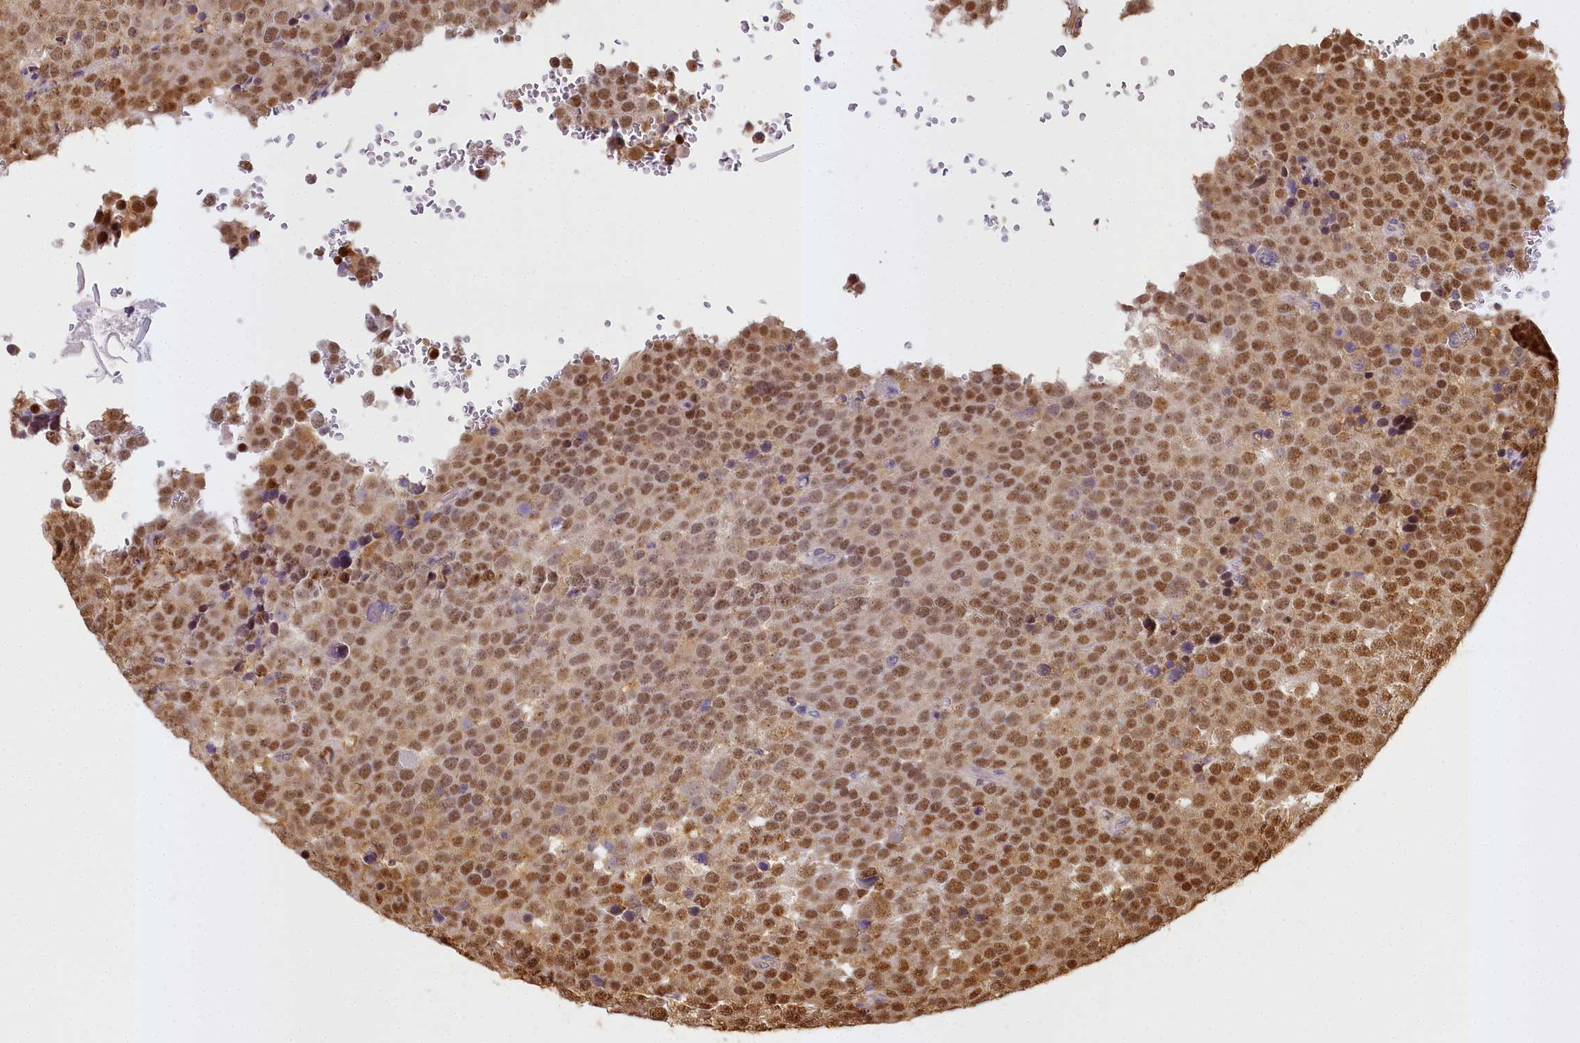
{"staining": {"intensity": "moderate", "quantity": ">75%", "location": "nuclear"}, "tissue": "testis cancer", "cell_type": "Tumor cells", "image_type": "cancer", "snomed": [{"axis": "morphology", "description": "Seminoma, NOS"}, {"axis": "topography", "description": "Testis"}], "caption": "An IHC histopathology image of neoplastic tissue is shown. Protein staining in brown labels moderate nuclear positivity in testis cancer (seminoma) within tumor cells. Using DAB (brown) and hematoxylin (blue) stains, captured at high magnification using brightfield microscopy.", "gene": "PPP4C", "patient": {"sex": "male", "age": 71}}